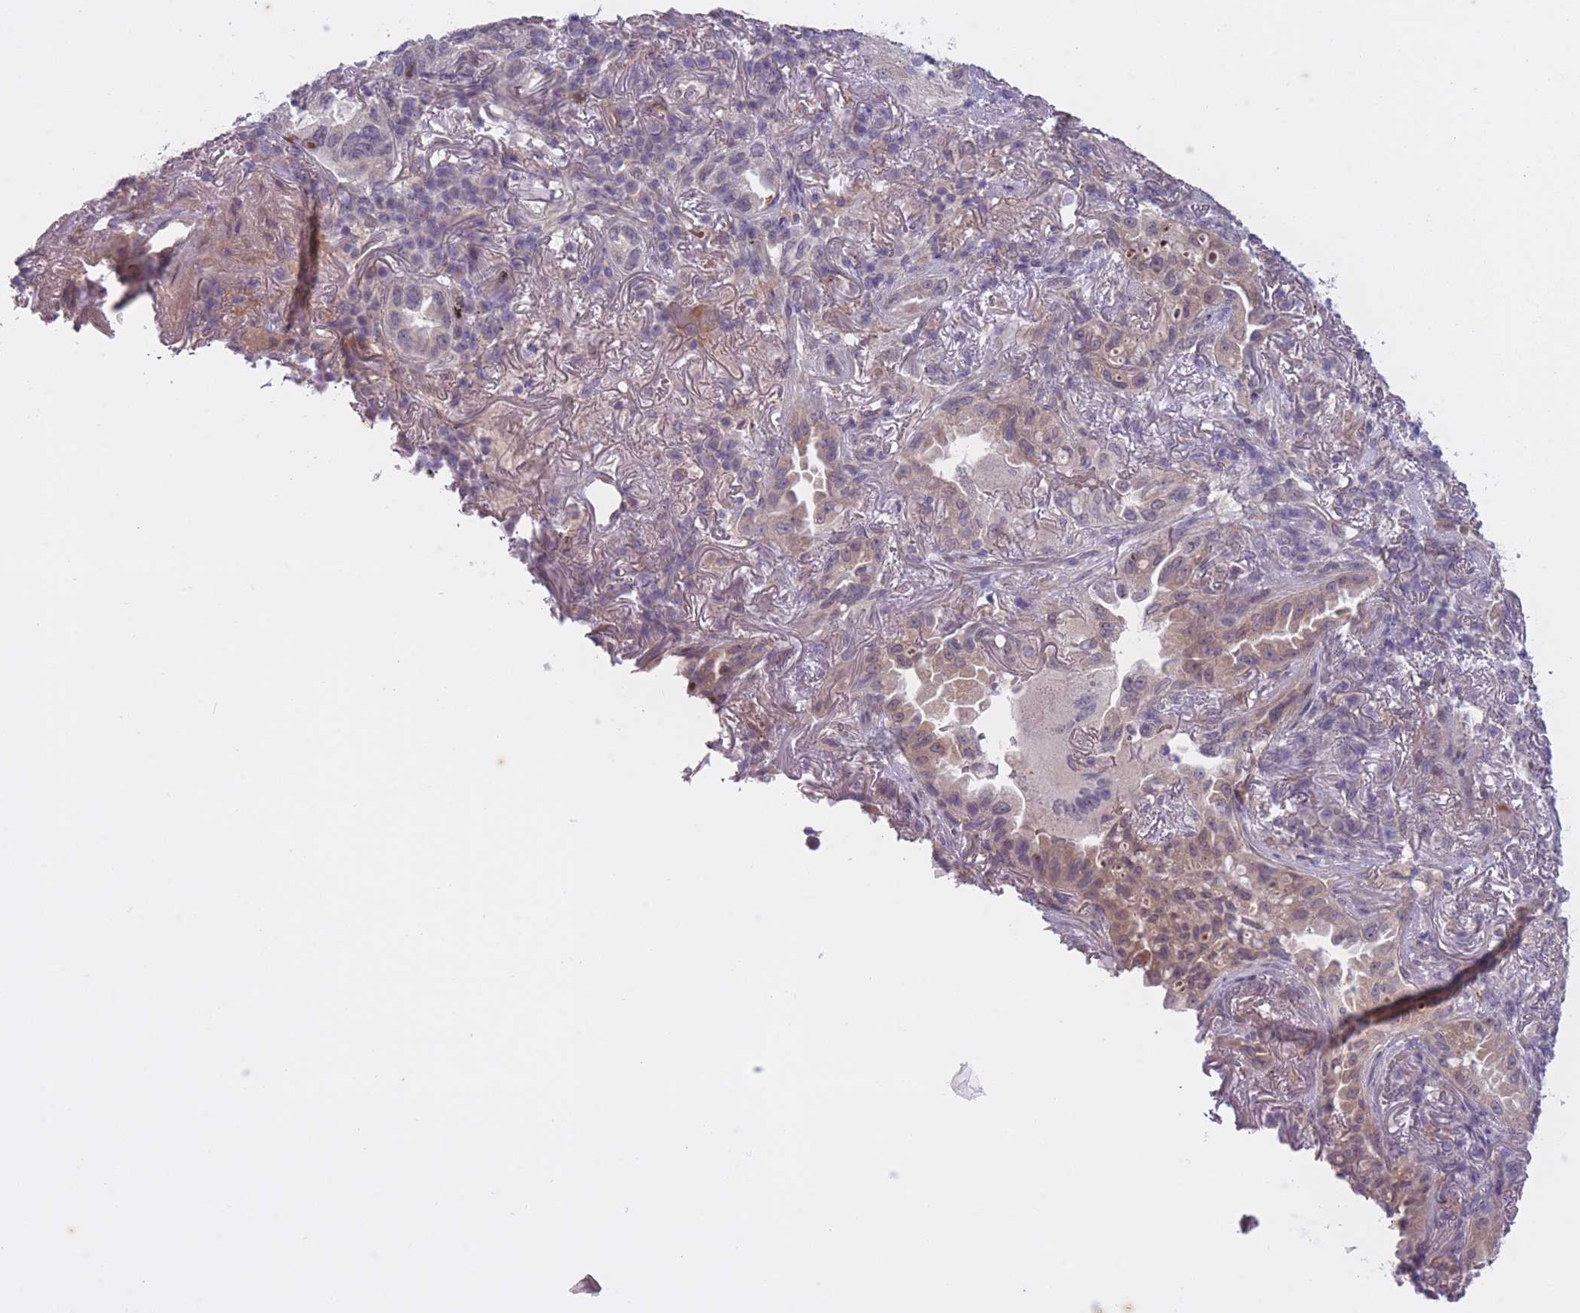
{"staining": {"intensity": "weak", "quantity": "25%-75%", "location": "cytoplasmic/membranous,nuclear"}, "tissue": "lung cancer", "cell_type": "Tumor cells", "image_type": "cancer", "snomed": [{"axis": "morphology", "description": "Adenocarcinoma, NOS"}, {"axis": "topography", "description": "Lung"}], "caption": "A high-resolution photomicrograph shows immunohistochemistry staining of lung cancer, which demonstrates weak cytoplasmic/membranous and nuclear positivity in approximately 25%-75% of tumor cells. (IHC, brightfield microscopy, high magnification).", "gene": "ARPIN", "patient": {"sex": "female", "age": 69}}